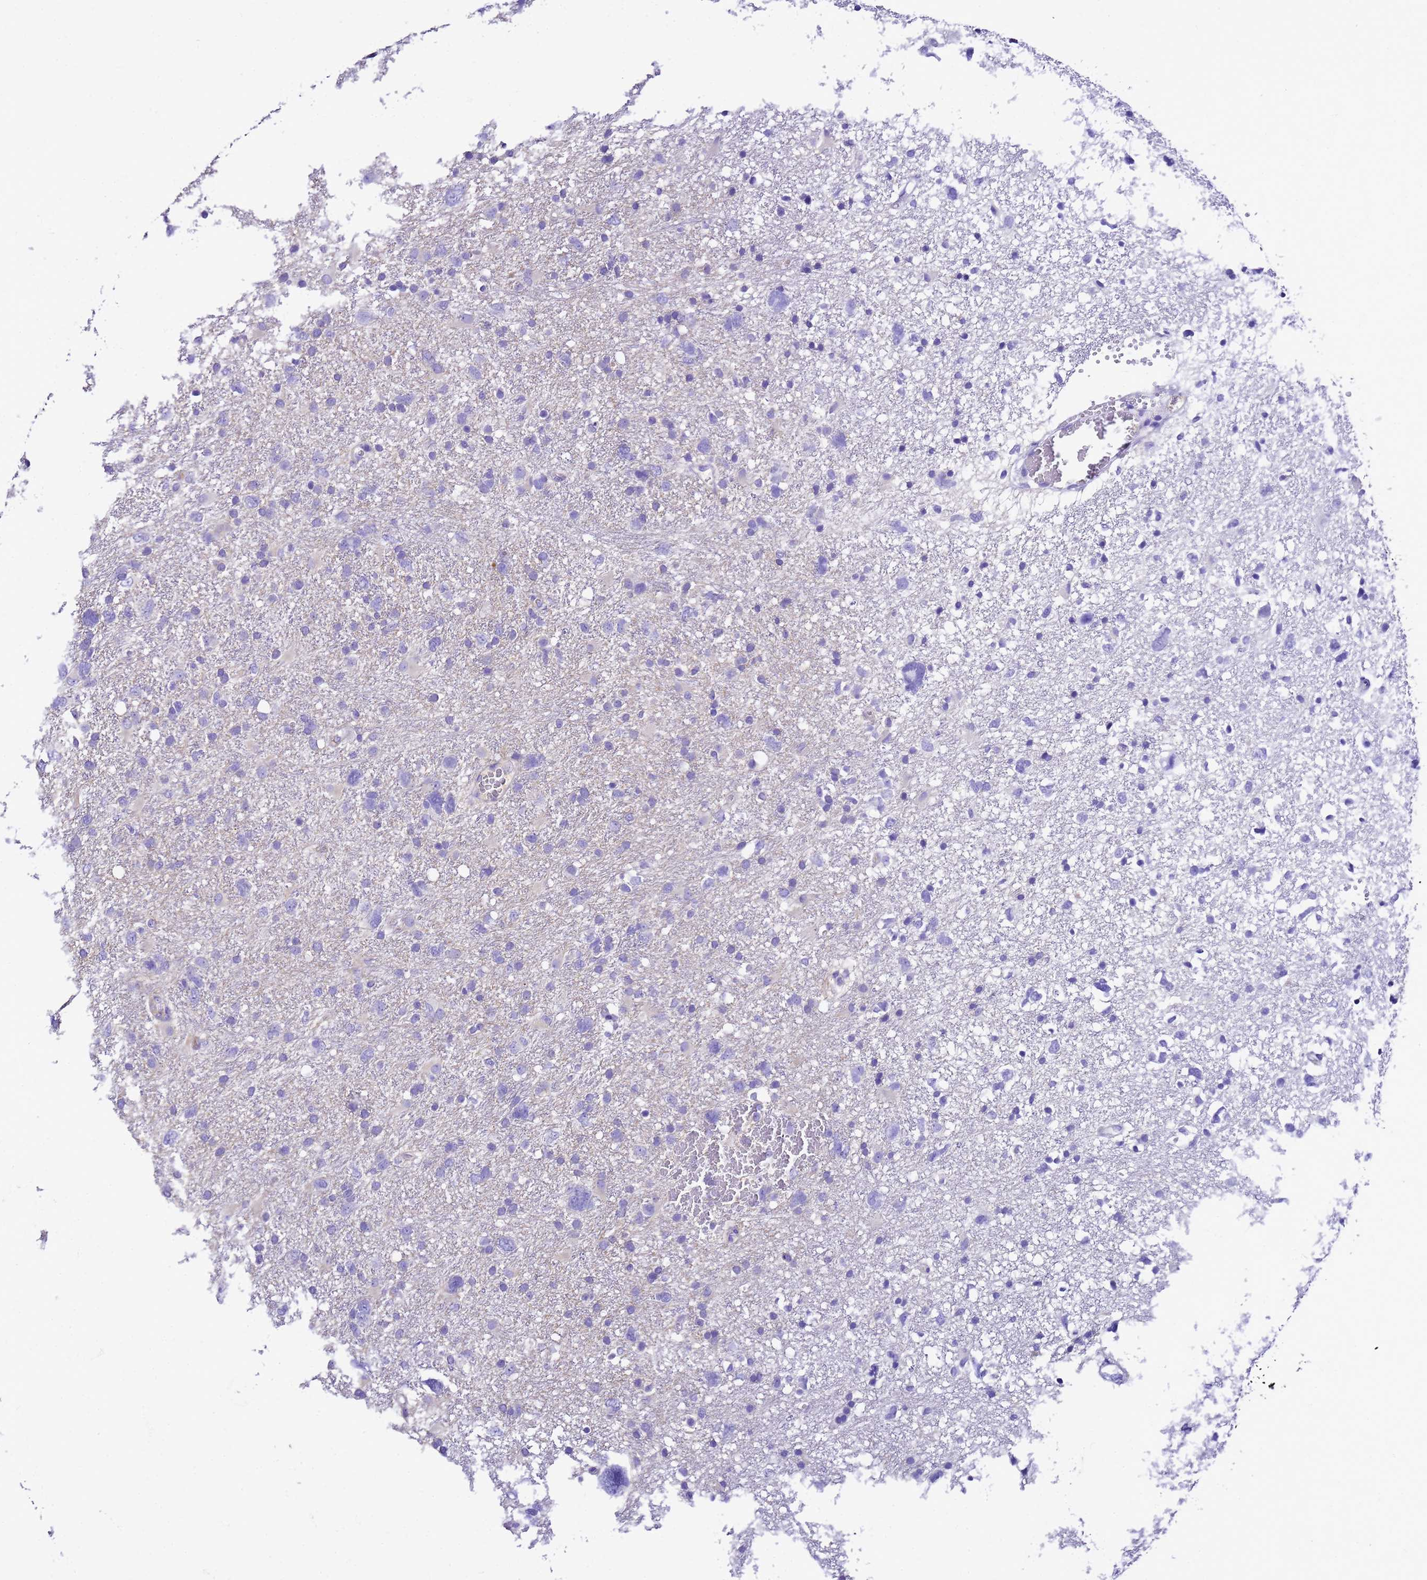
{"staining": {"intensity": "negative", "quantity": "none", "location": "none"}, "tissue": "glioma", "cell_type": "Tumor cells", "image_type": "cancer", "snomed": [{"axis": "morphology", "description": "Glioma, malignant, High grade"}, {"axis": "topography", "description": "Brain"}], "caption": "This is a photomicrograph of immunohistochemistry (IHC) staining of malignant glioma (high-grade), which shows no expression in tumor cells.", "gene": "UGT2A1", "patient": {"sex": "male", "age": 61}}